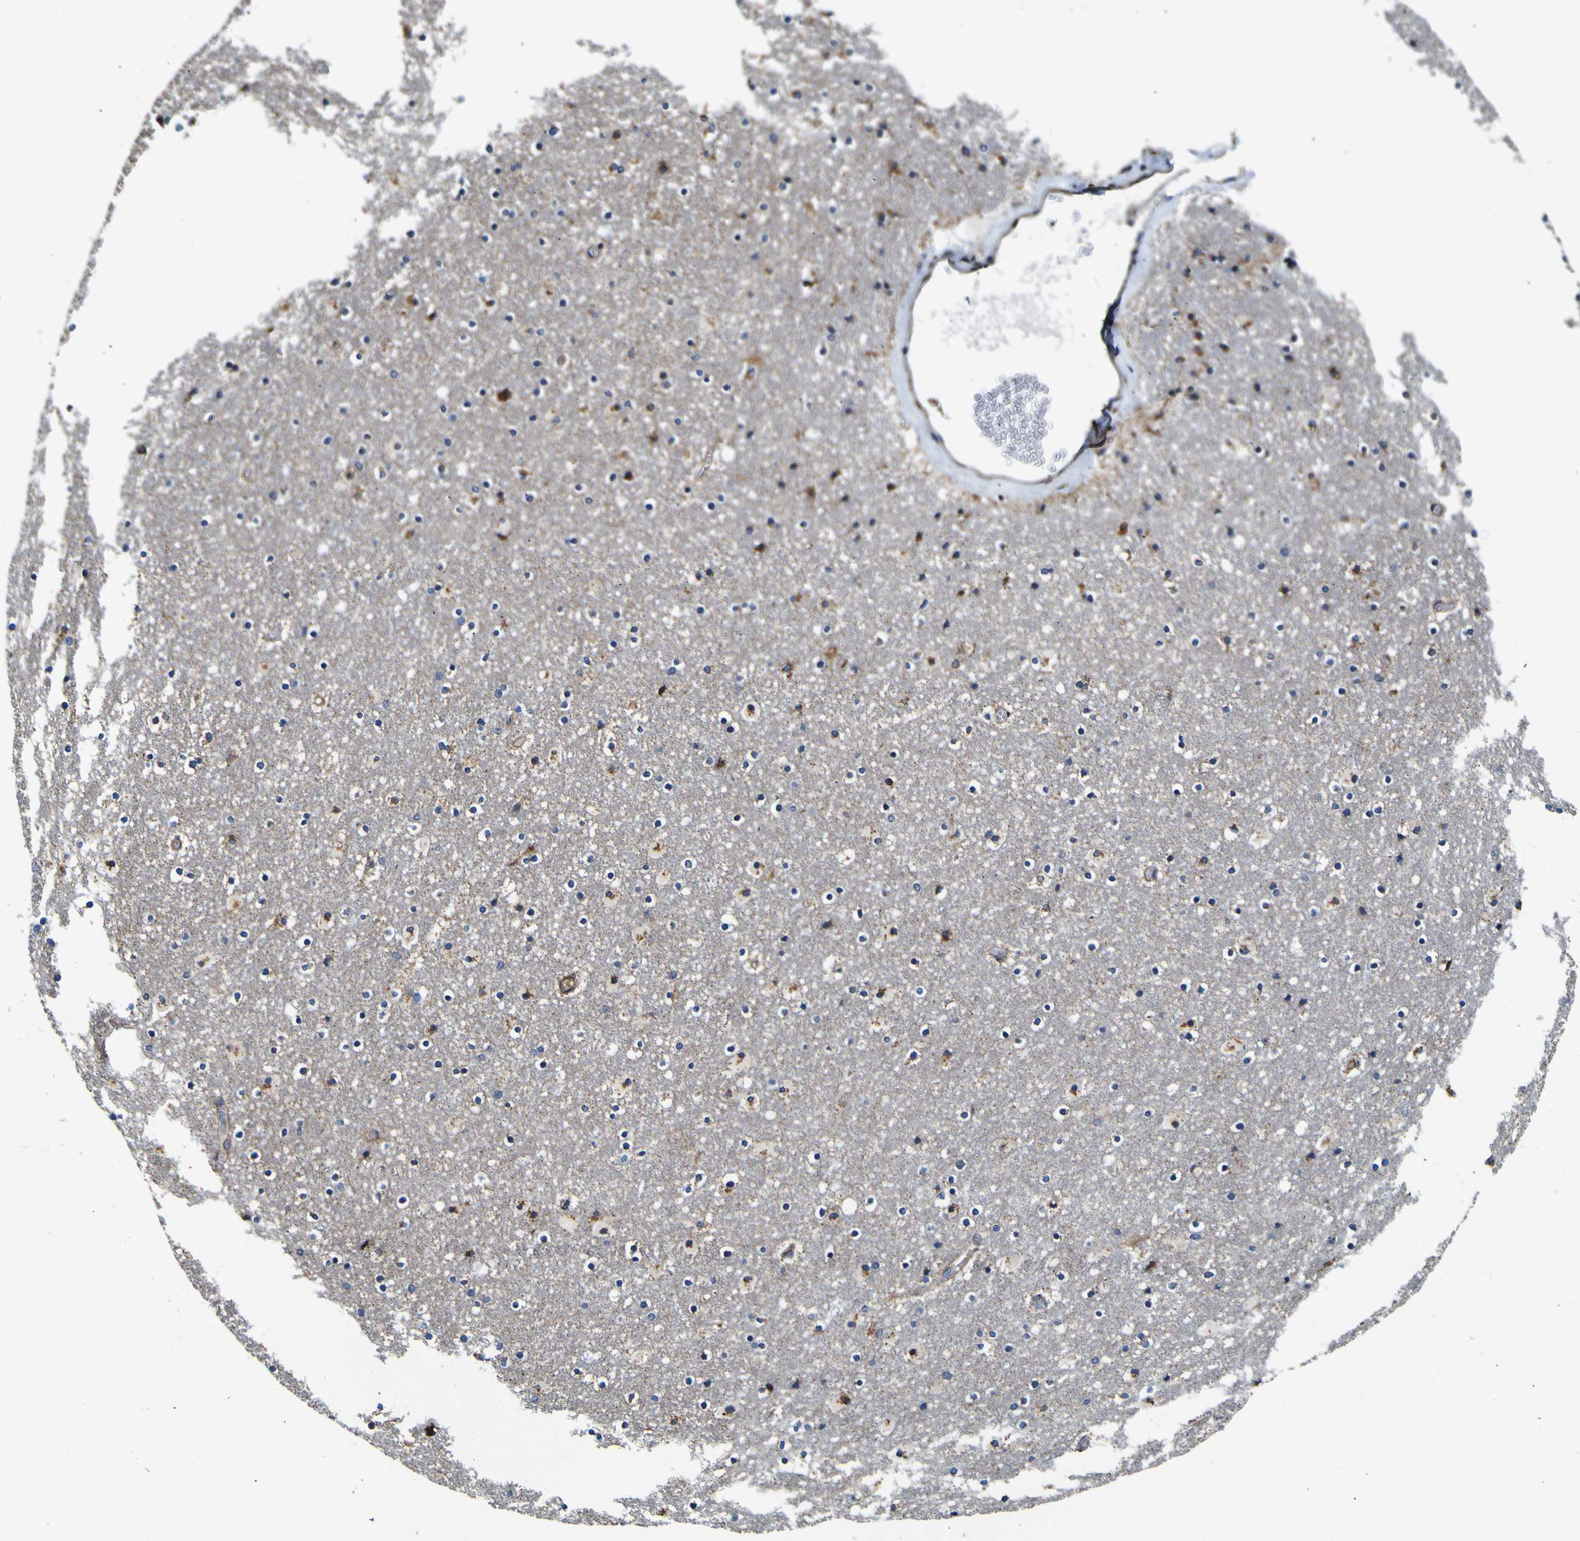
{"staining": {"intensity": "moderate", "quantity": "<25%", "location": "cytoplasmic/membranous"}, "tissue": "caudate", "cell_type": "Glial cells", "image_type": "normal", "snomed": [{"axis": "morphology", "description": "Normal tissue, NOS"}, {"axis": "topography", "description": "Lateral ventricle wall"}], "caption": "Immunohistochemical staining of benign human caudate exhibits low levels of moderate cytoplasmic/membranous positivity in about <25% of glial cells.", "gene": "INPP5A", "patient": {"sex": "male", "age": 45}}